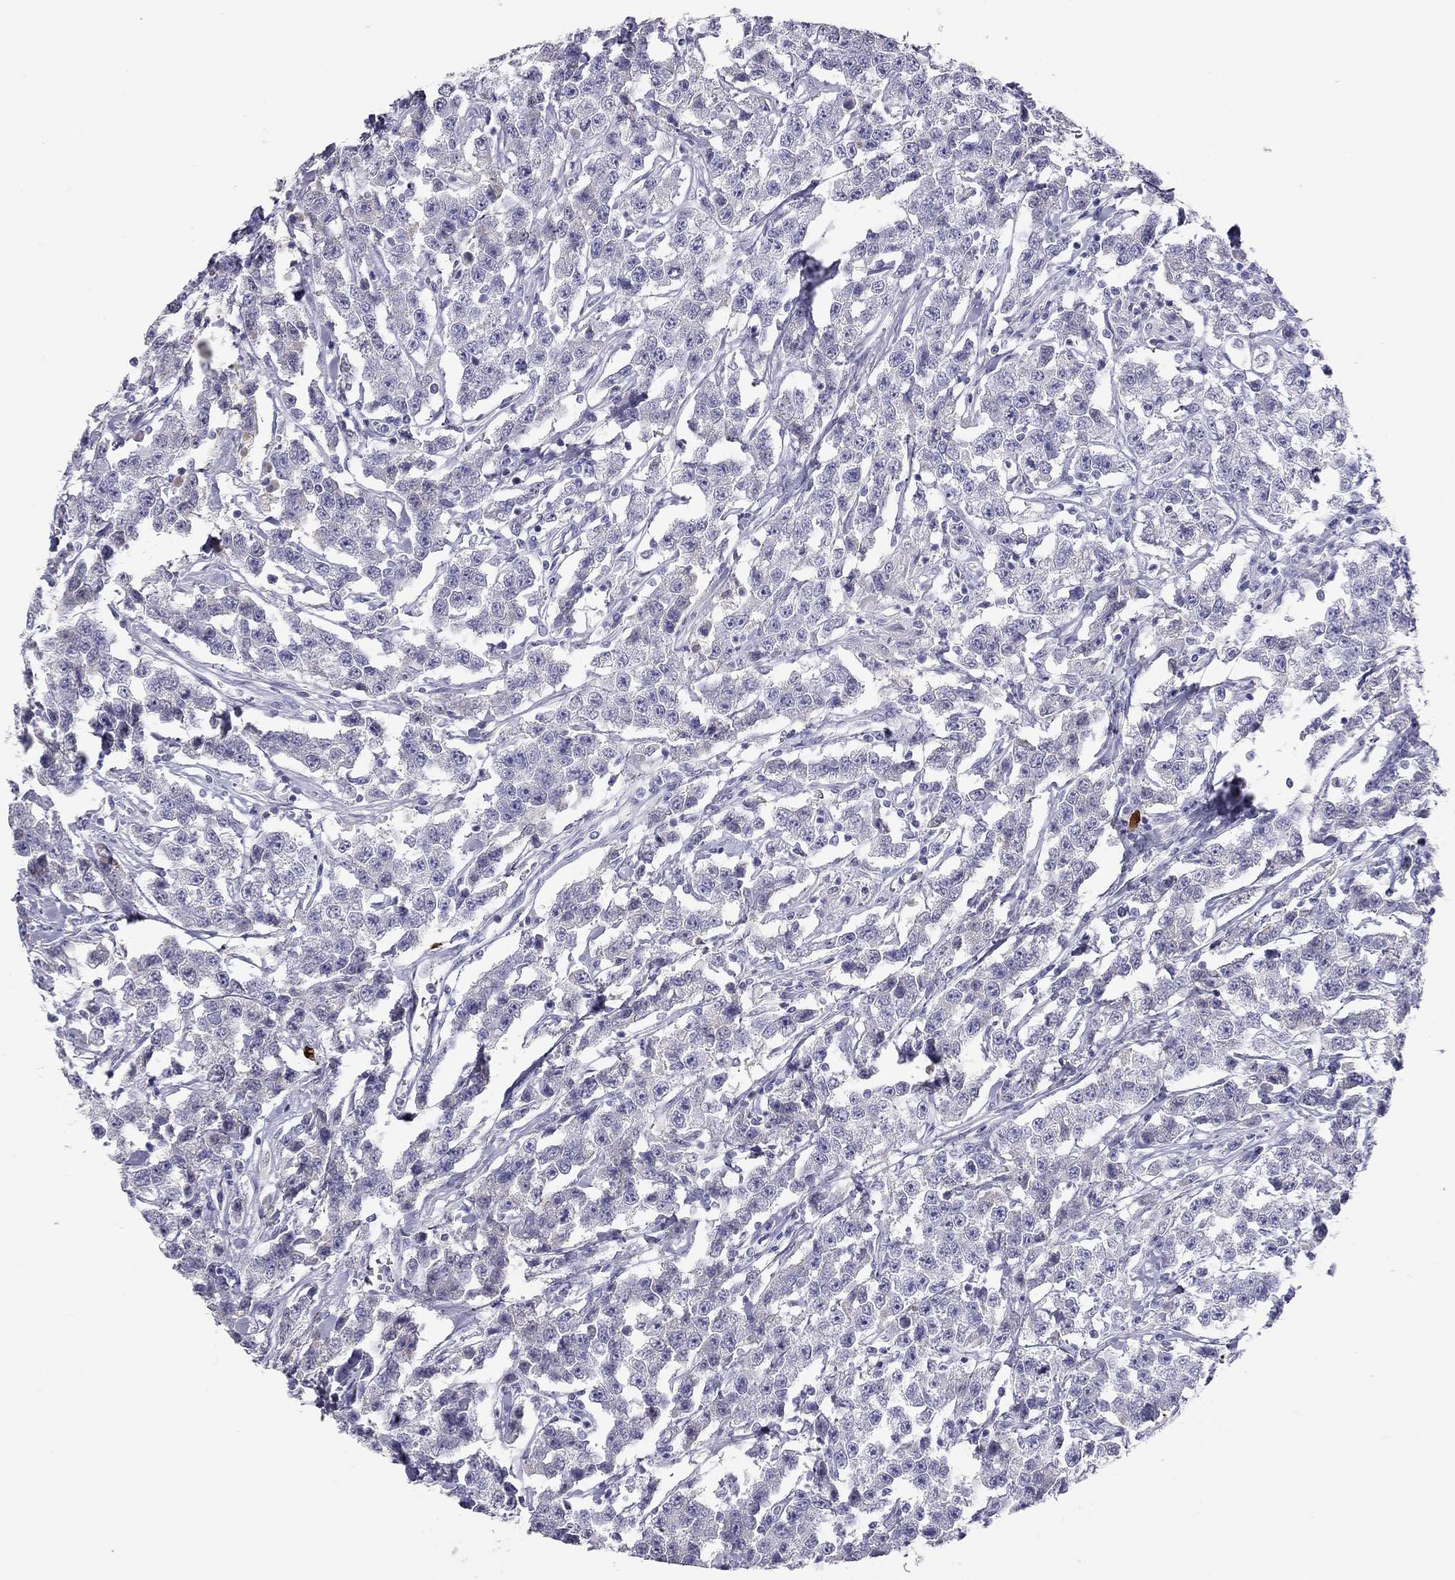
{"staining": {"intensity": "negative", "quantity": "none", "location": "none"}, "tissue": "testis cancer", "cell_type": "Tumor cells", "image_type": "cancer", "snomed": [{"axis": "morphology", "description": "Seminoma, NOS"}, {"axis": "topography", "description": "Testis"}], "caption": "An image of testis seminoma stained for a protein exhibits no brown staining in tumor cells.", "gene": "KLRG1", "patient": {"sex": "male", "age": 59}}